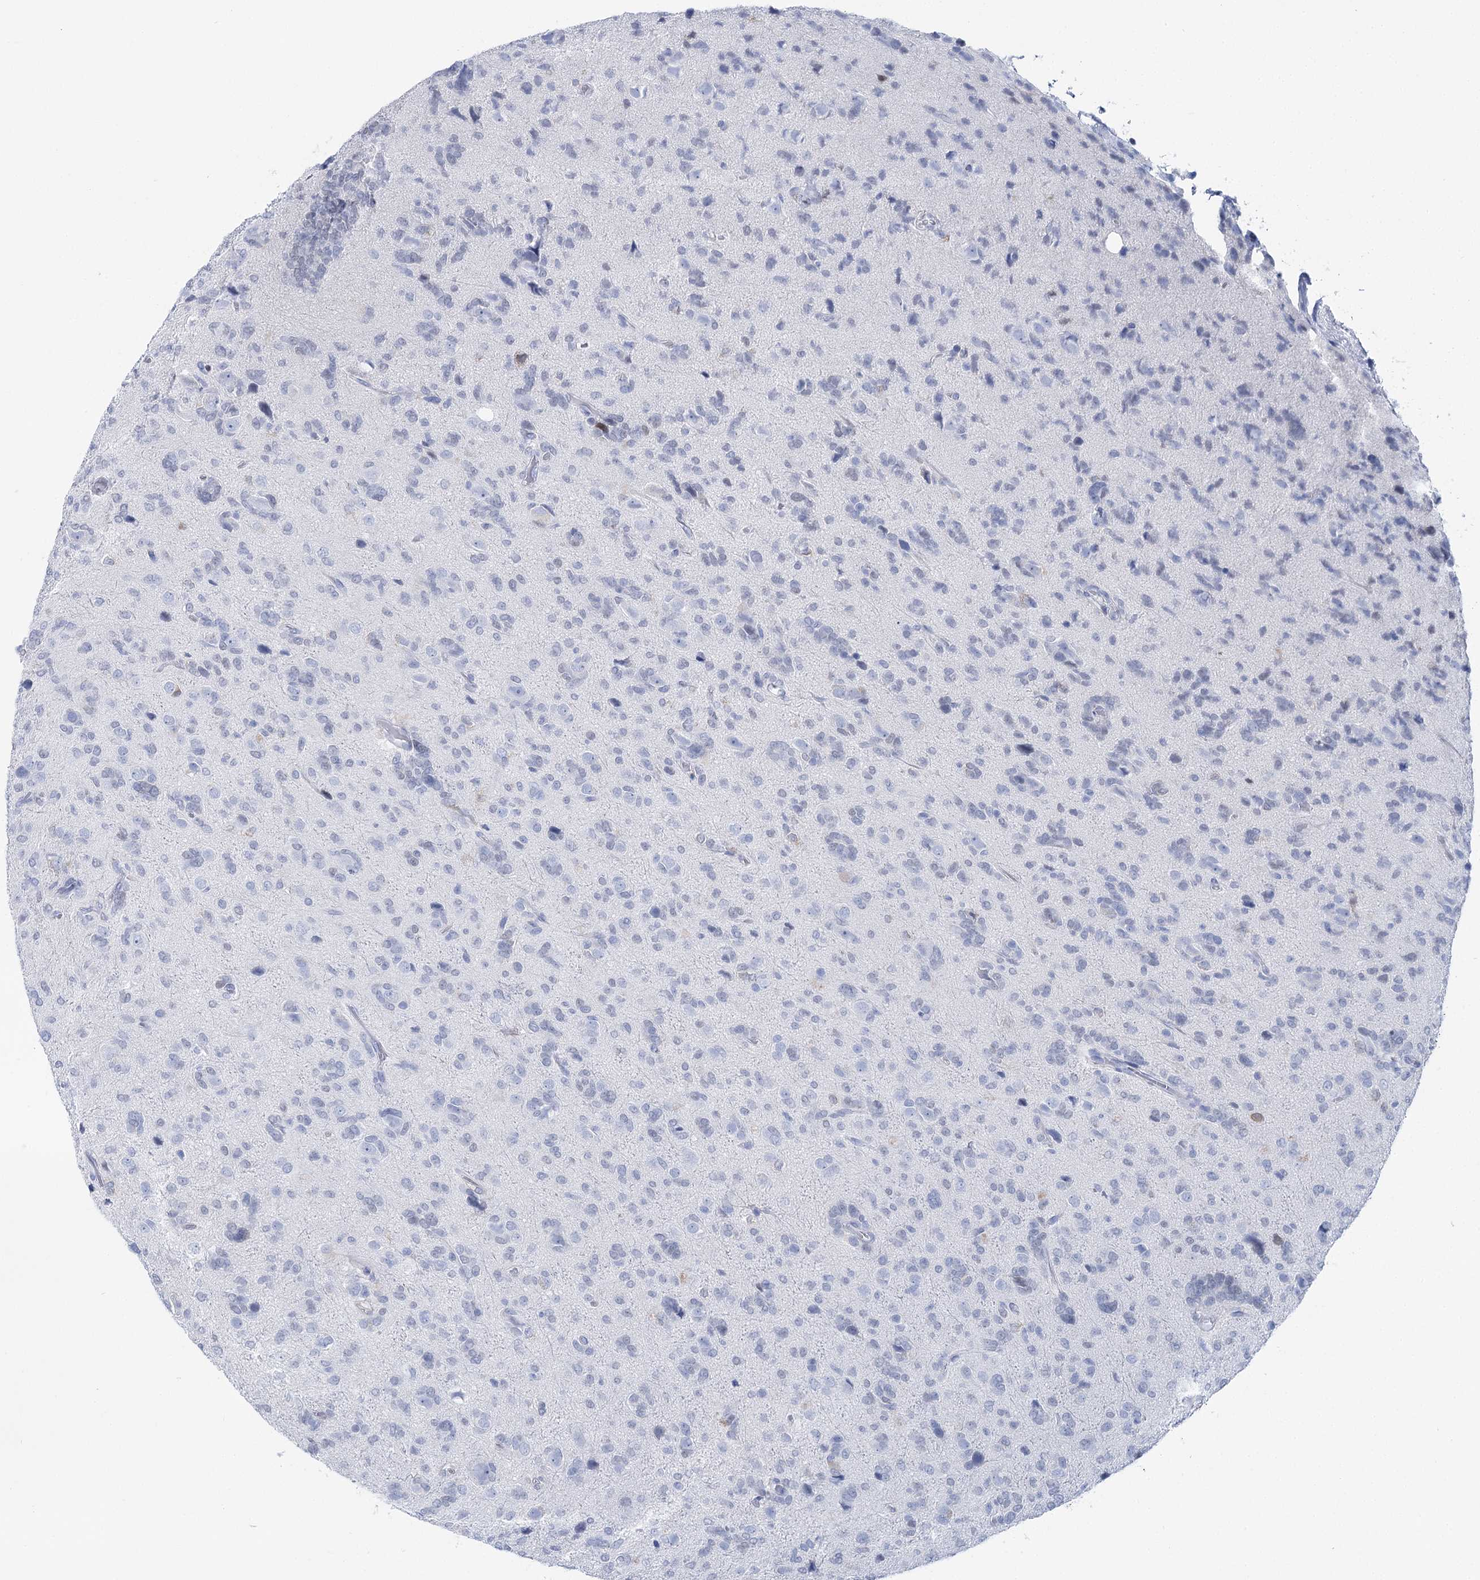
{"staining": {"intensity": "negative", "quantity": "none", "location": "none"}, "tissue": "glioma", "cell_type": "Tumor cells", "image_type": "cancer", "snomed": [{"axis": "morphology", "description": "Glioma, malignant, High grade"}, {"axis": "topography", "description": "Brain"}], "caption": "The photomicrograph displays no significant positivity in tumor cells of malignant glioma (high-grade). (IHC, brightfield microscopy, high magnification).", "gene": "UGDH", "patient": {"sex": "female", "age": 59}}